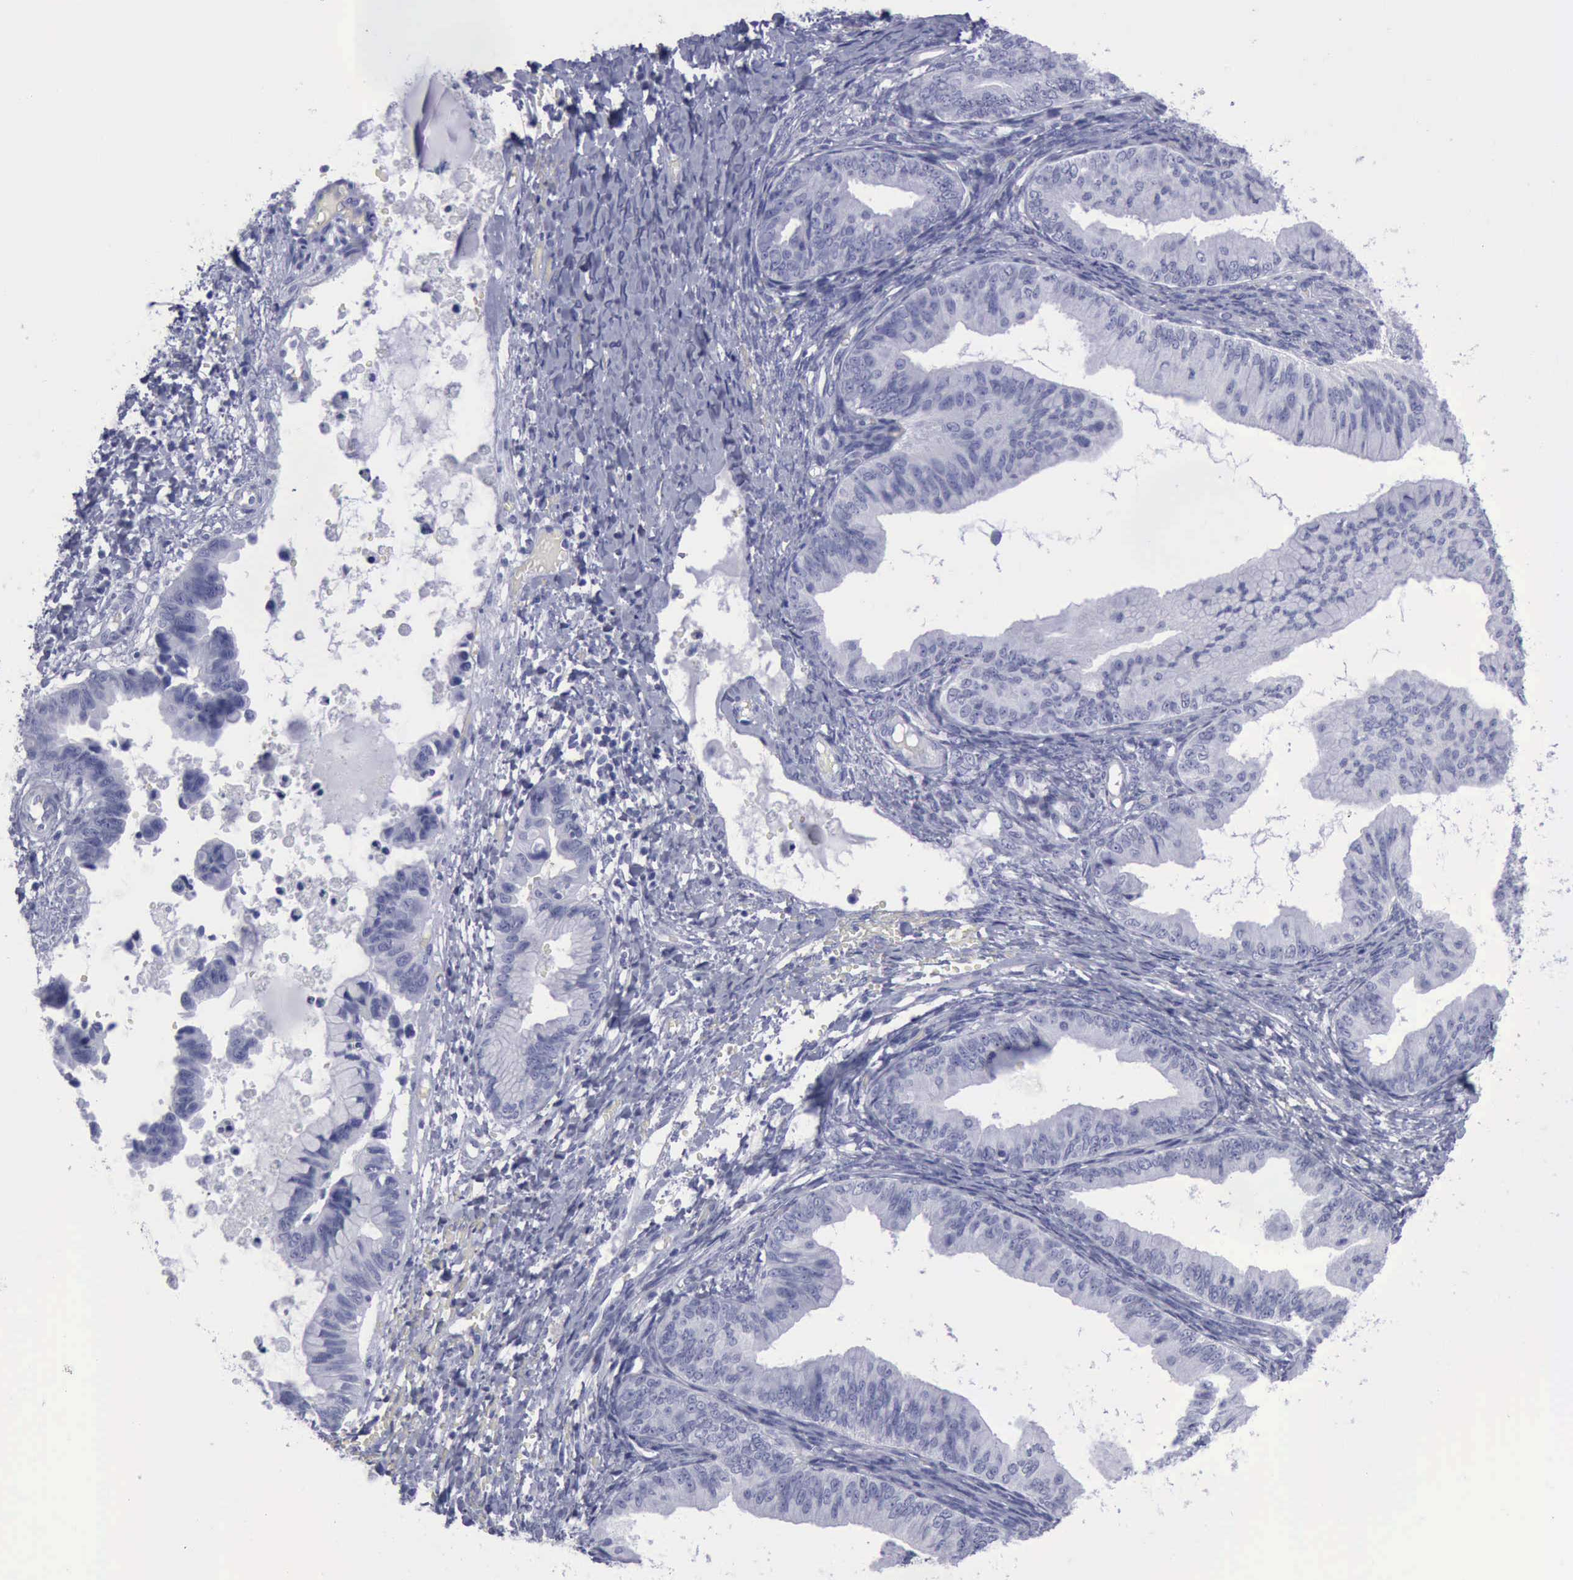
{"staining": {"intensity": "negative", "quantity": "none", "location": "none"}, "tissue": "ovarian cancer", "cell_type": "Tumor cells", "image_type": "cancer", "snomed": [{"axis": "morphology", "description": "Cystadenocarcinoma, mucinous, NOS"}, {"axis": "topography", "description": "Ovary"}], "caption": "IHC of human ovarian cancer exhibits no positivity in tumor cells.", "gene": "KRT13", "patient": {"sex": "female", "age": 36}}